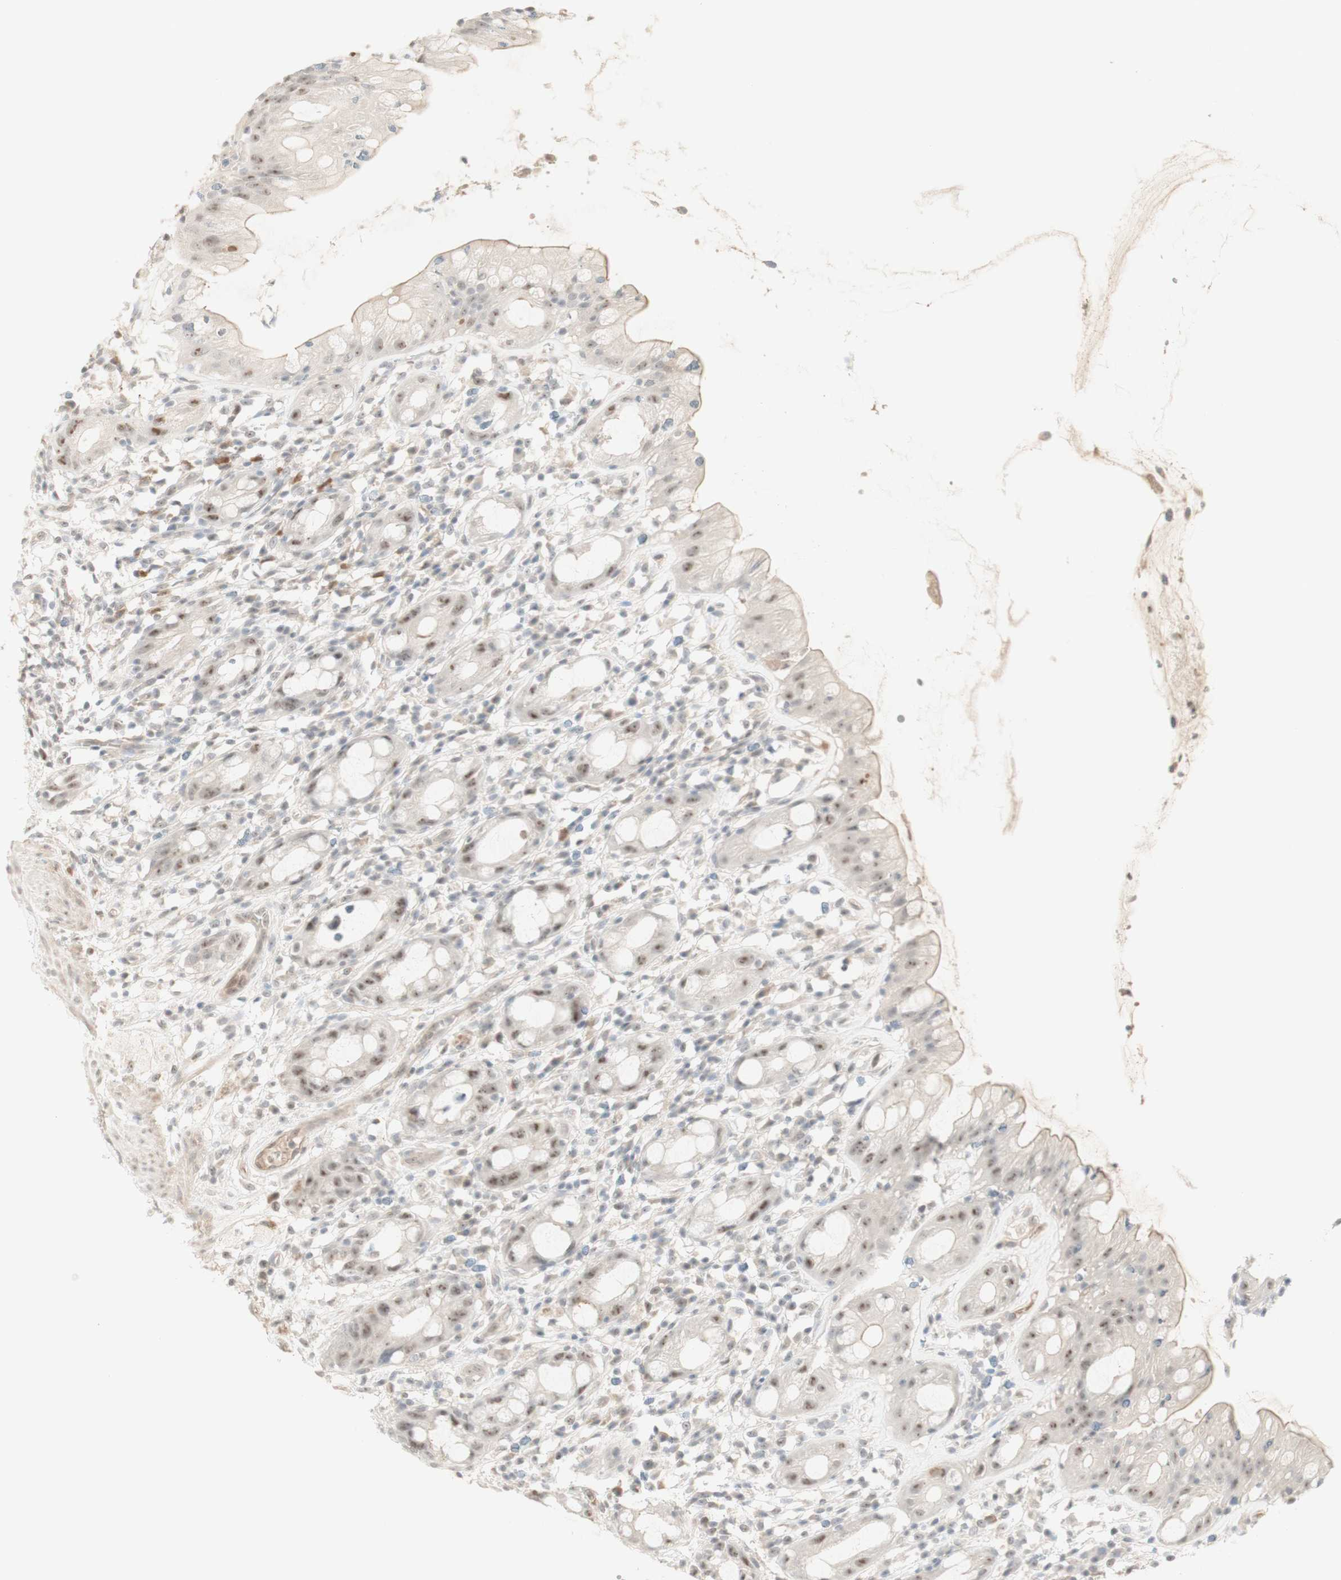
{"staining": {"intensity": "weak", "quantity": "<25%", "location": "nuclear"}, "tissue": "rectum", "cell_type": "Glandular cells", "image_type": "normal", "snomed": [{"axis": "morphology", "description": "Normal tissue, NOS"}, {"axis": "topography", "description": "Rectum"}], "caption": "The image shows no significant positivity in glandular cells of rectum.", "gene": "PLCD4", "patient": {"sex": "male", "age": 44}}